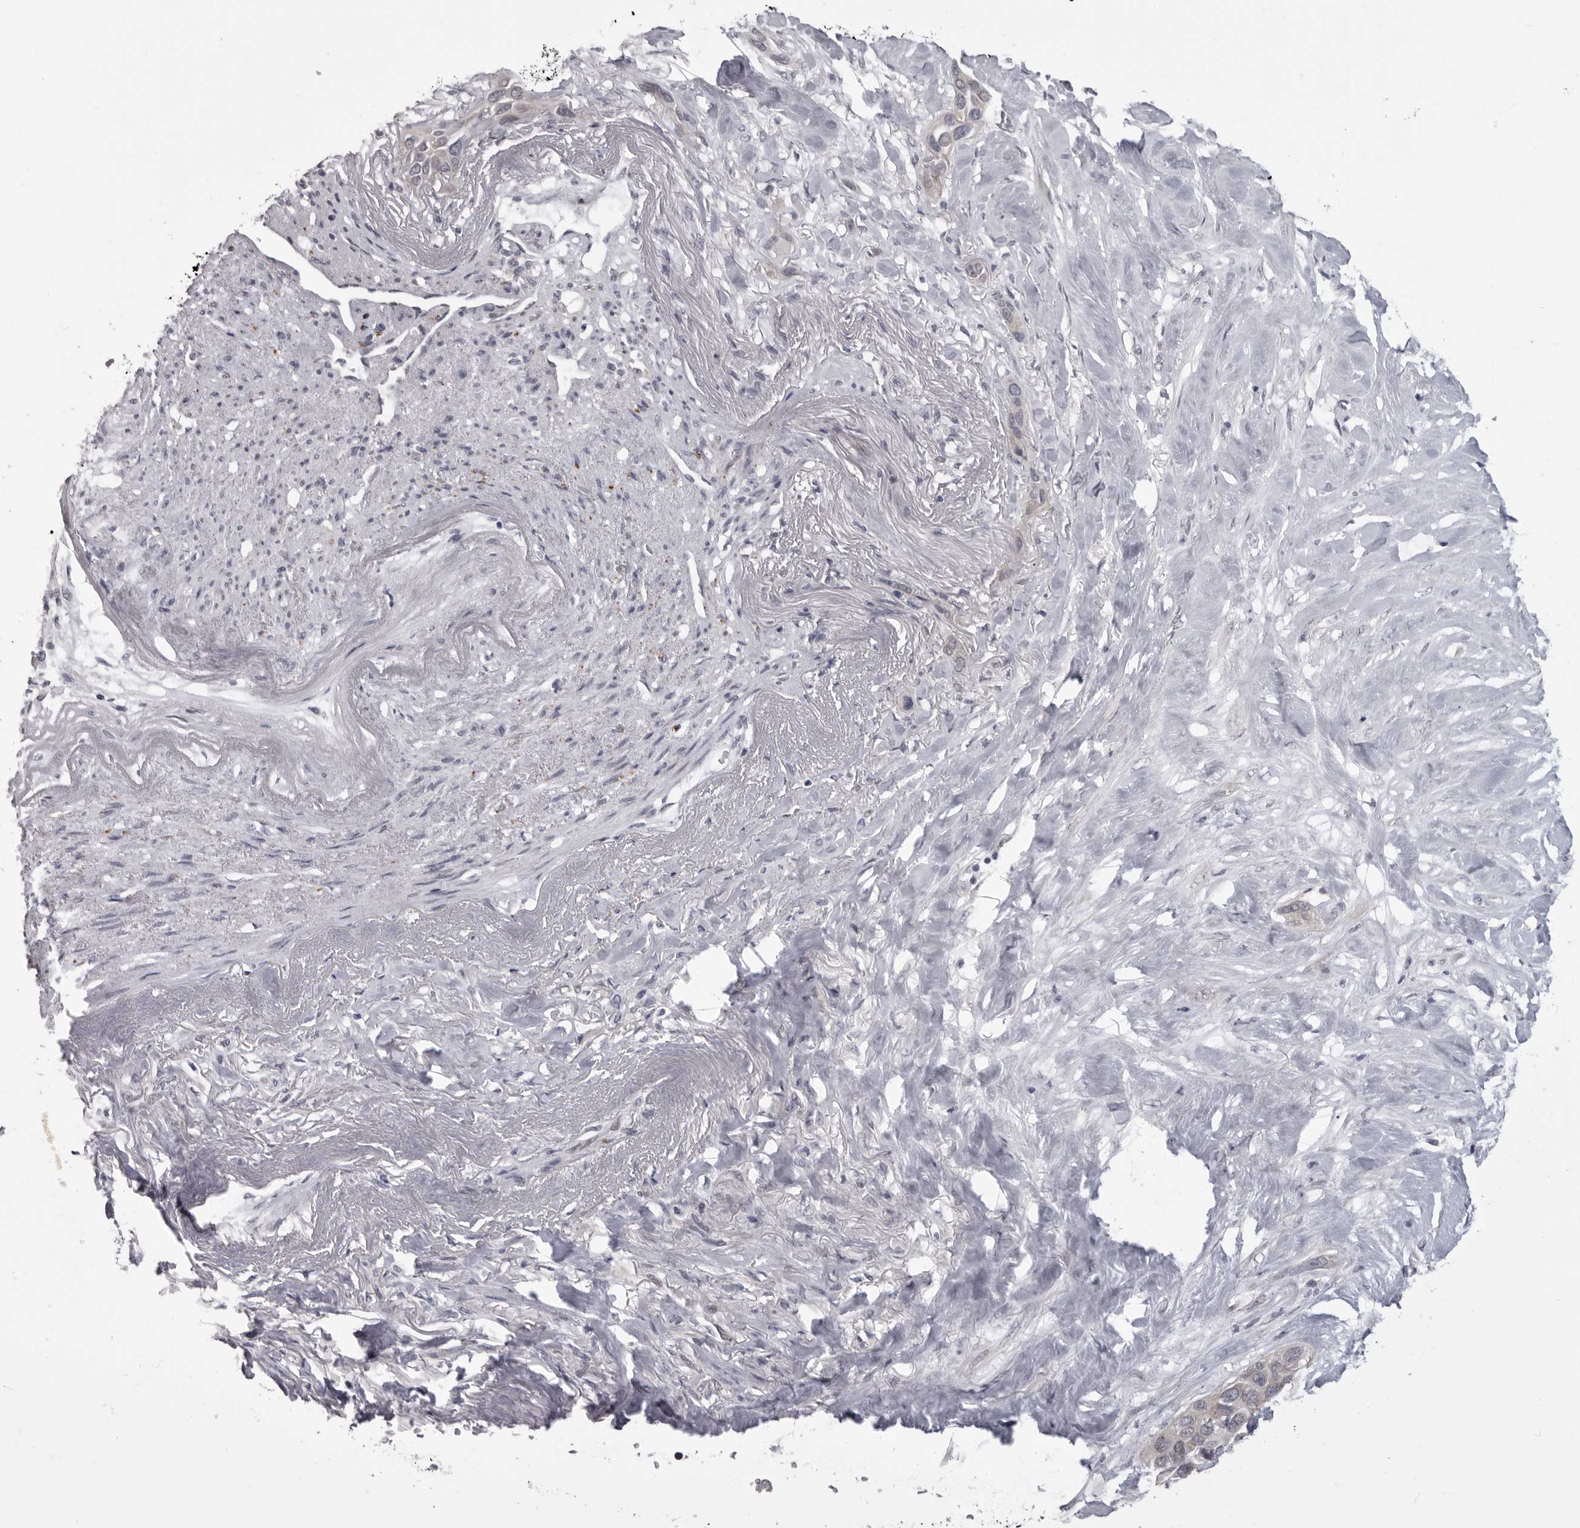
{"staining": {"intensity": "weak", "quantity": "<25%", "location": "cytoplasmic/membranous"}, "tissue": "pancreatic cancer", "cell_type": "Tumor cells", "image_type": "cancer", "snomed": [{"axis": "morphology", "description": "Adenocarcinoma, NOS"}, {"axis": "topography", "description": "Pancreas"}], "caption": "A high-resolution photomicrograph shows immunohistochemistry staining of pancreatic adenocarcinoma, which shows no significant staining in tumor cells.", "gene": "EPHA10", "patient": {"sex": "female", "age": 60}}